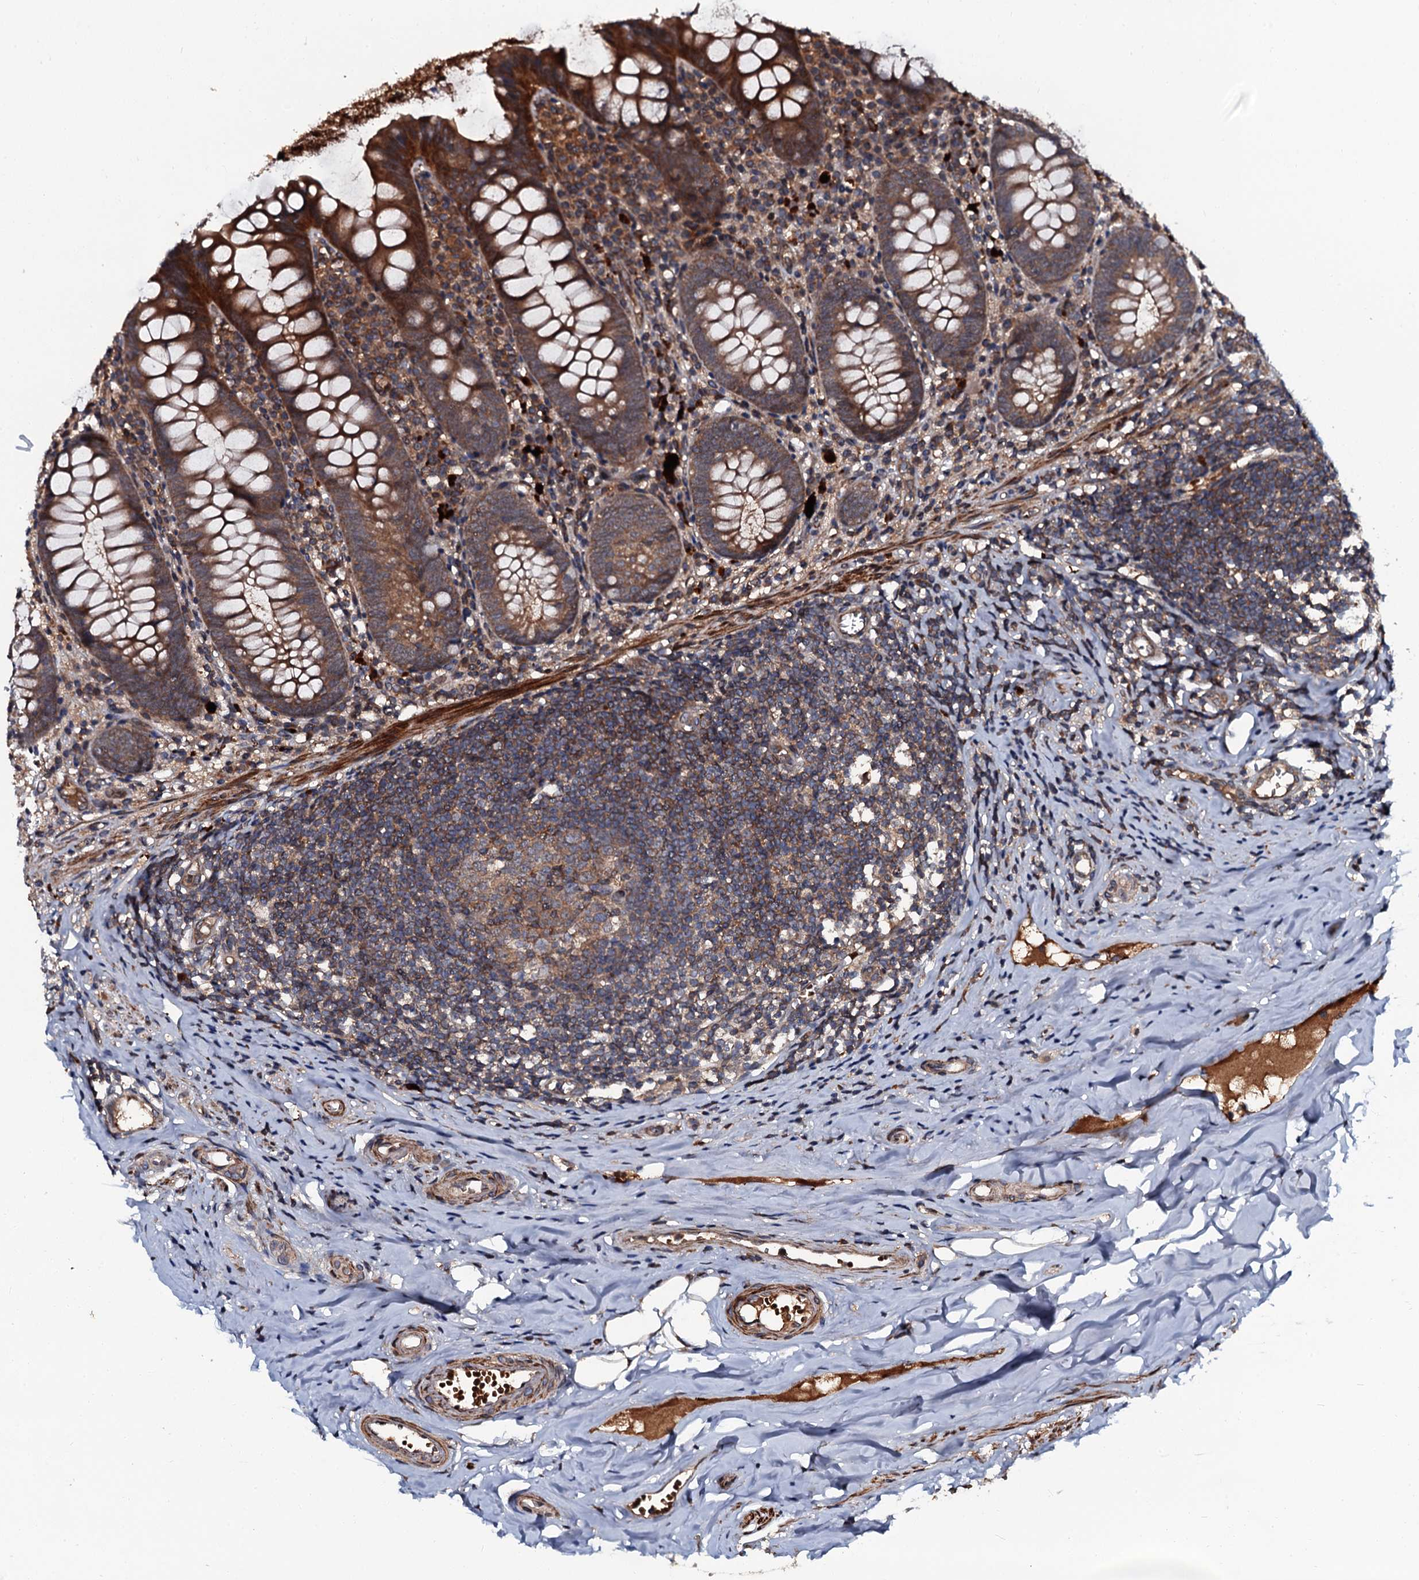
{"staining": {"intensity": "moderate", "quantity": ">75%", "location": "cytoplasmic/membranous"}, "tissue": "appendix", "cell_type": "Glandular cells", "image_type": "normal", "snomed": [{"axis": "morphology", "description": "Normal tissue, NOS"}, {"axis": "topography", "description": "Appendix"}], "caption": "Immunohistochemistry (IHC) photomicrograph of normal human appendix stained for a protein (brown), which displays medium levels of moderate cytoplasmic/membranous expression in approximately >75% of glandular cells.", "gene": "N4BP1", "patient": {"sex": "female", "age": 51}}